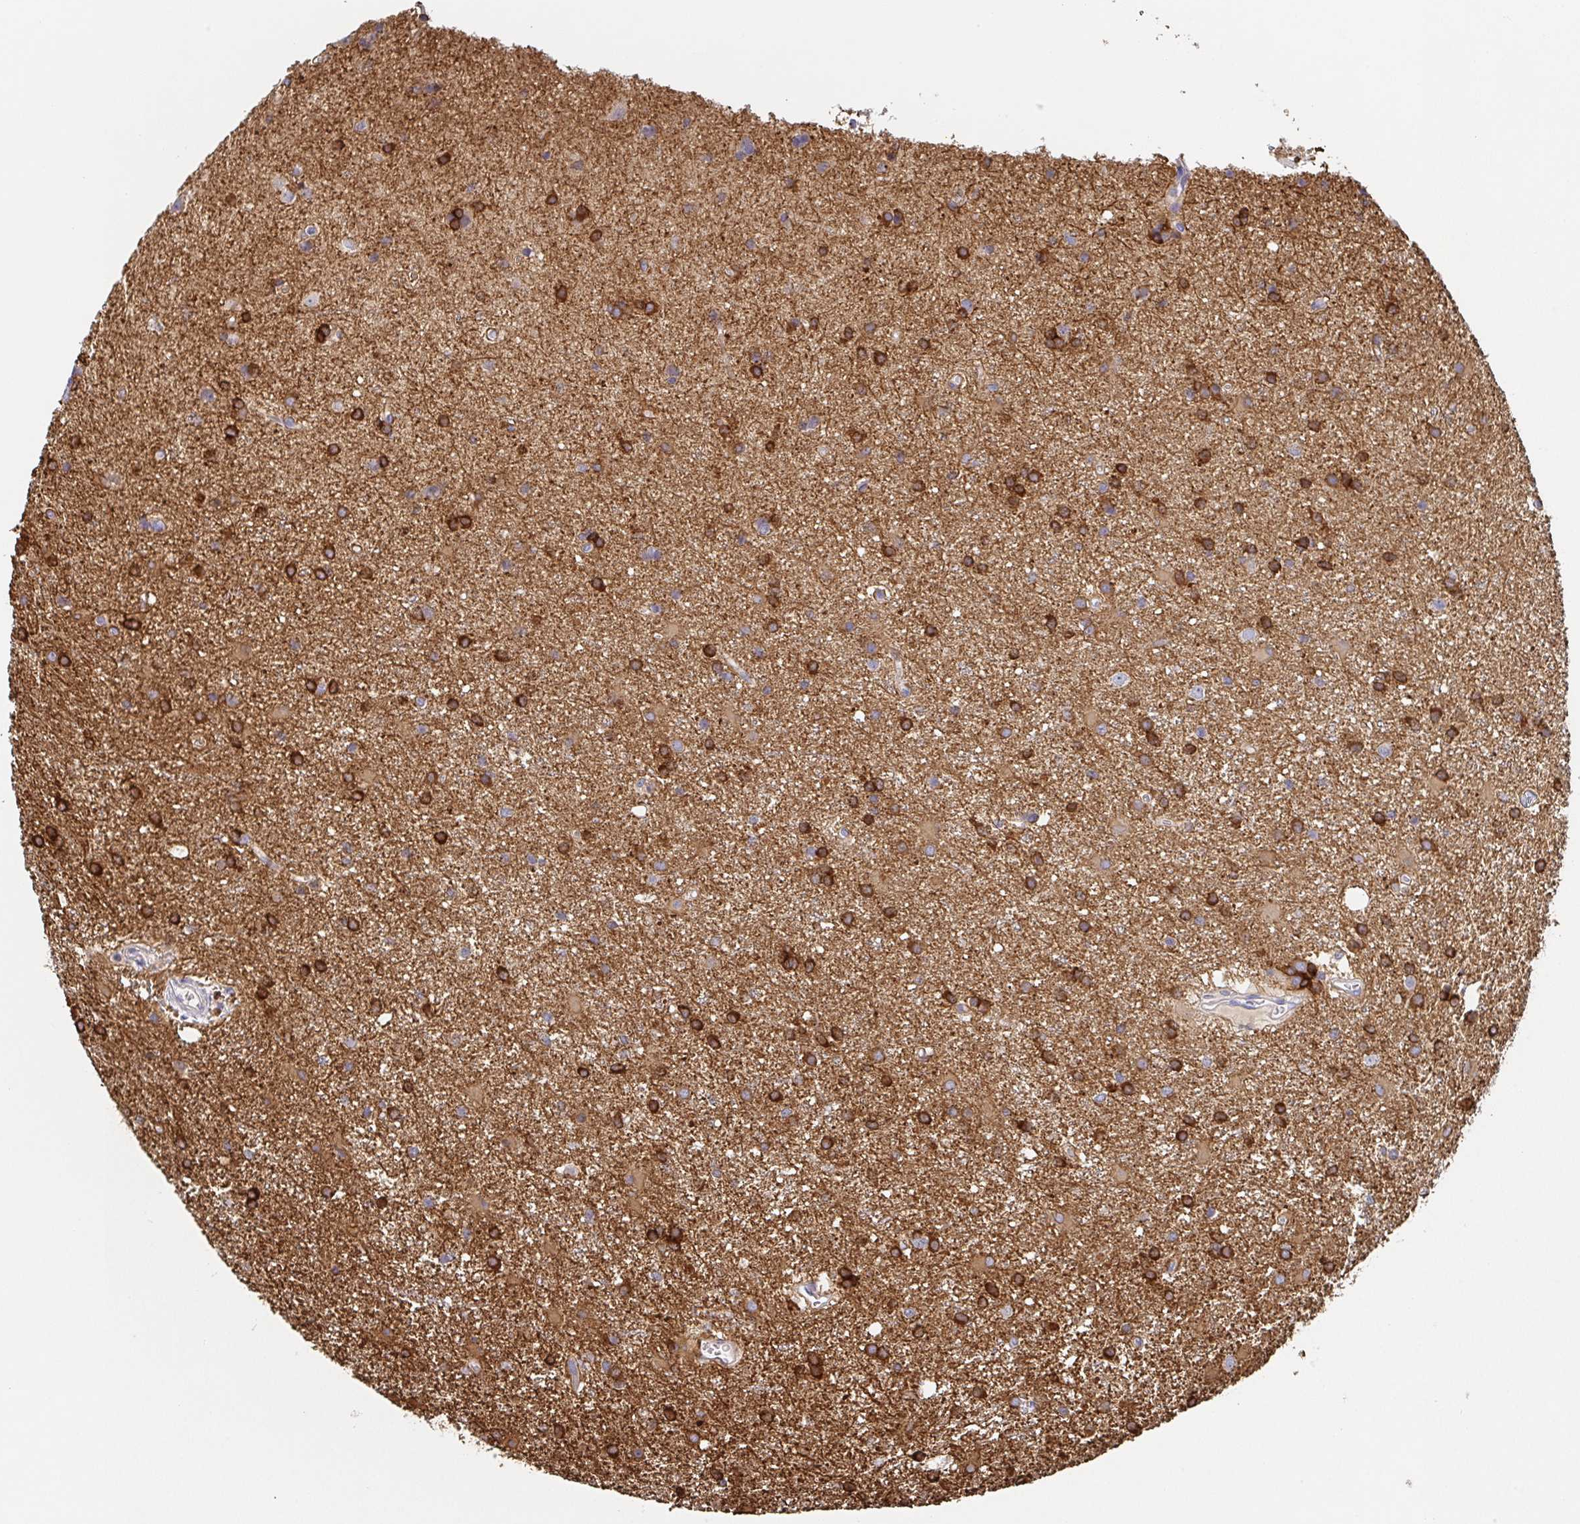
{"staining": {"intensity": "strong", "quantity": "<25%", "location": "cytoplasmic/membranous"}, "tissue": "glioma", "cell_type": "Tumor cells", "image_type": "cancer", "snomed": [{"axis": "morphology", "description": "Glioma, malignant, High grade"}, {"axis": "topography", "description": "Brain"}], "caption": "High-grade glioma (malignant) was stained to show a protein in brown. There is medium levels of strong cytoplasmic/membranous staining in about <25% of tumor cells.", "gene": "TUFT1", "patient": {"sex": "male", "age": 55}}